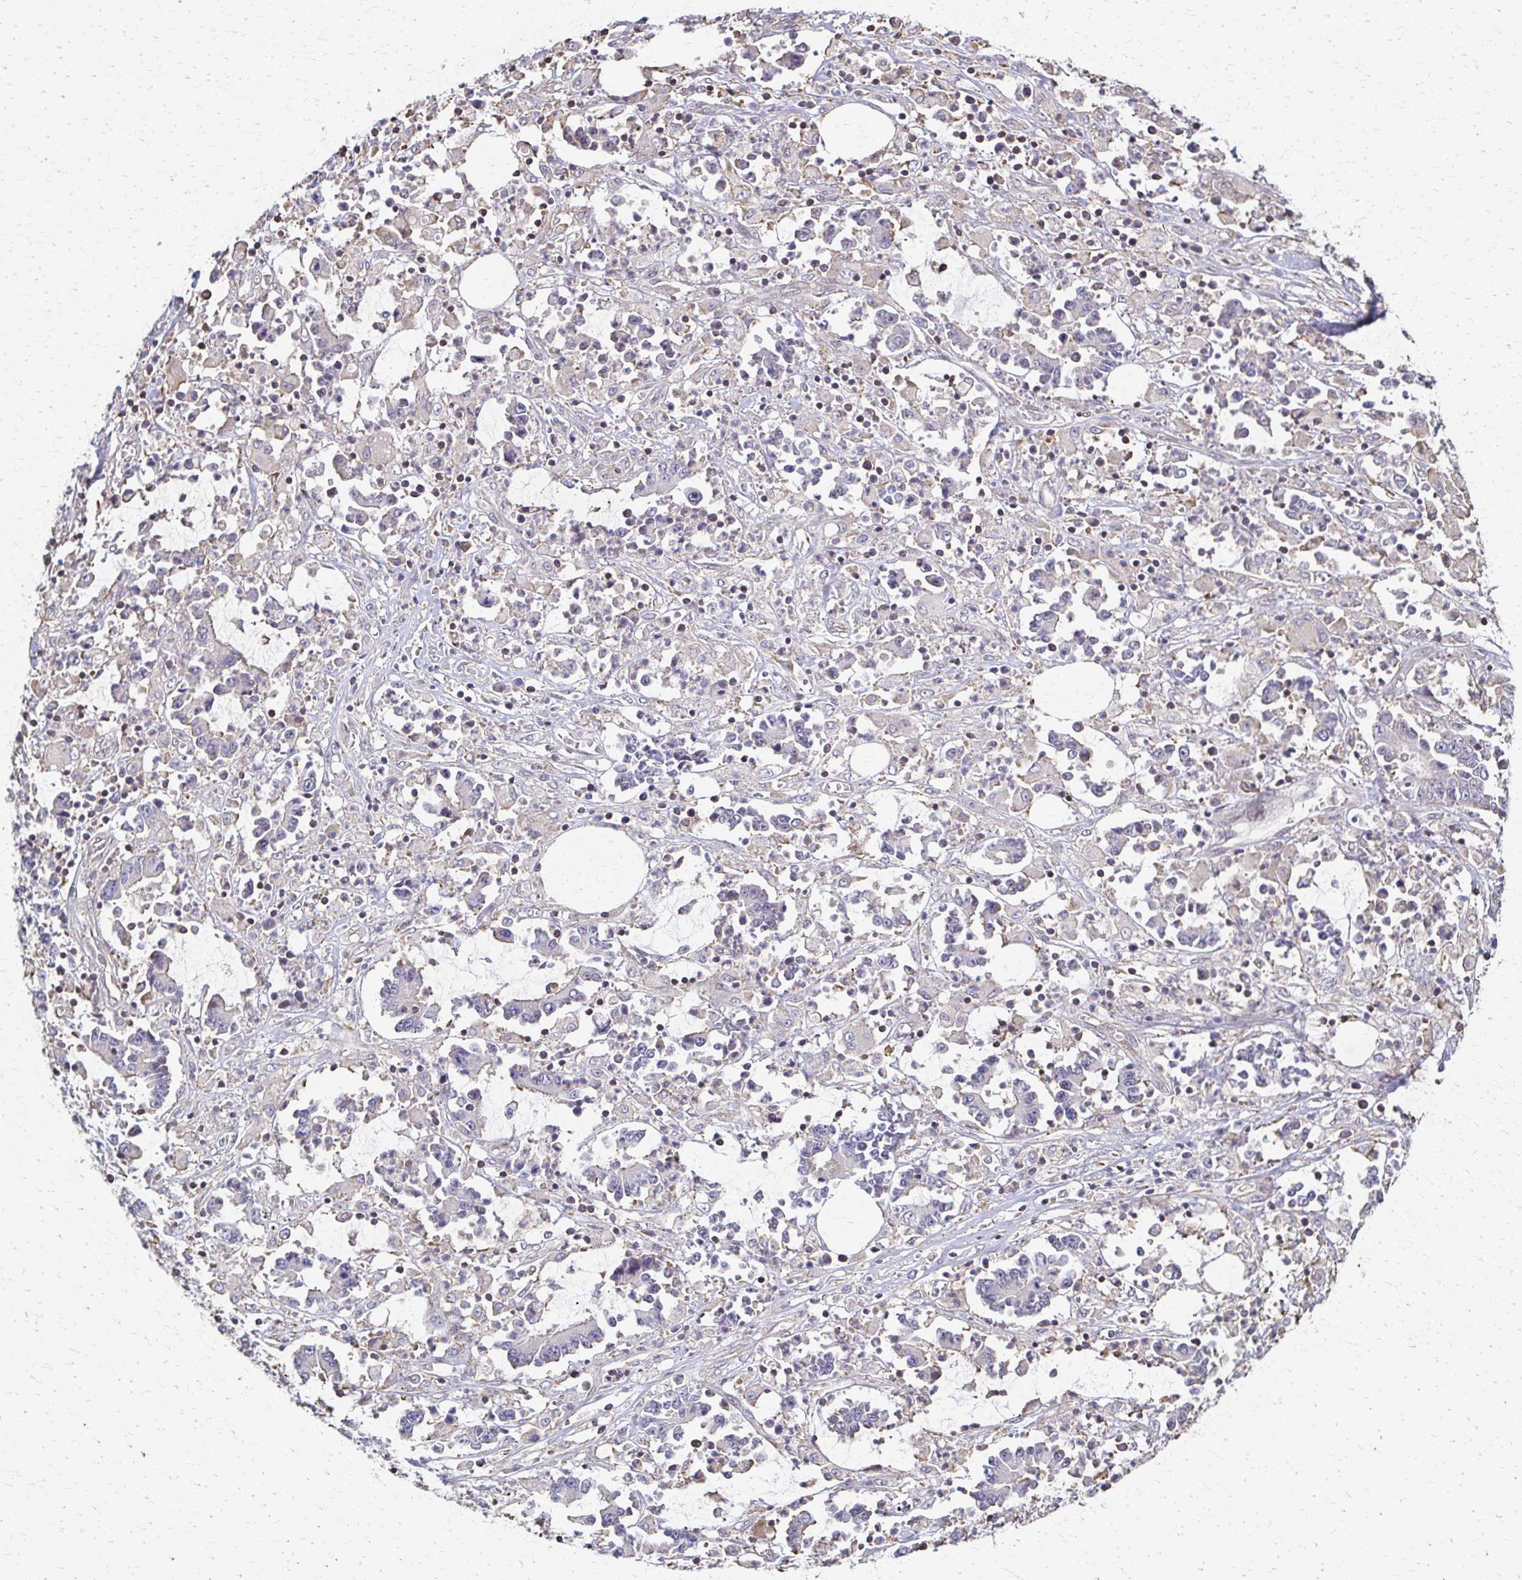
{"staining": {"intensity": "negative", "quantity": "none", "location": "none"}, "tissue": "stomach cancer", "cell_type": "Tumor cells", "image_type": "cancer", "snomed": [{"axis": "morphology", "description": "Adenocarcinoma, NOS"}, {"axis": "topography", "description": "Stomach, upper"}], "caption": "Tumor cells show no significant protein expression in adenocarcinoma (stomach). (DAB immunohistochemistry (IHC), high magnification).", "gene": "EOLA2", "patient": {"sex": "male", "age": 68}}